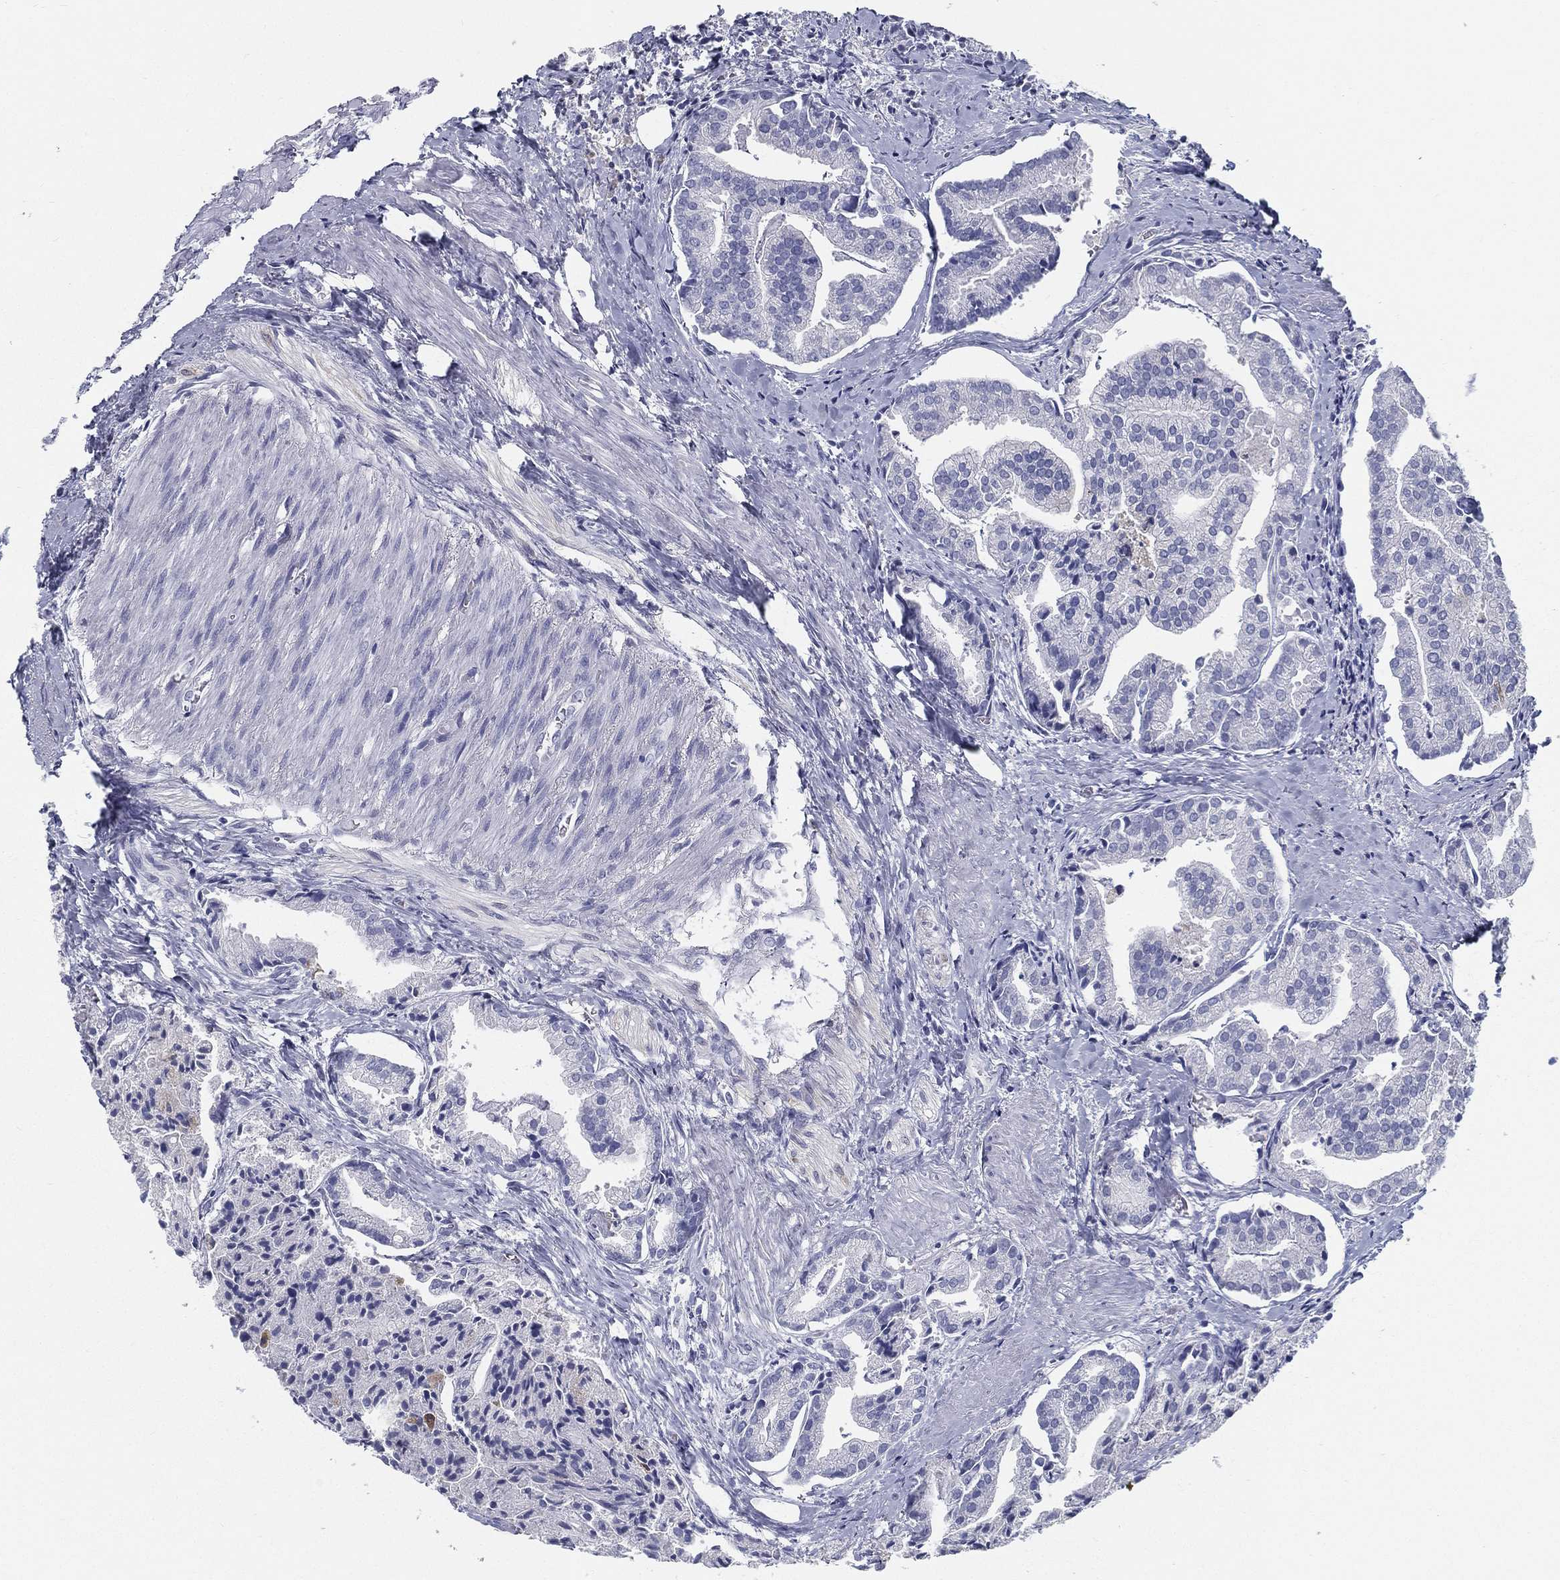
{"staining": {"intensity": "negative", "quantity": "none", "location": "none"}, "tissue": "prostate cancer", "cell_type": "Tumor cells", "image_type": "cancer", "snomed": [{"axis": "morphology", "description": "Adenocarcinoma, NOS"}, {"axis": "topography", "description": "Prostate and seminal vesicle, NOS"}, {"axis": "topography", "description": "Prostate"}], "caption": "Prostate cancer stained for a protein using immunohistochemistry (IHC) reveals no positivity tumor cells.", "gene": "STS", "patient": {"sex": "male", "age": 44}}